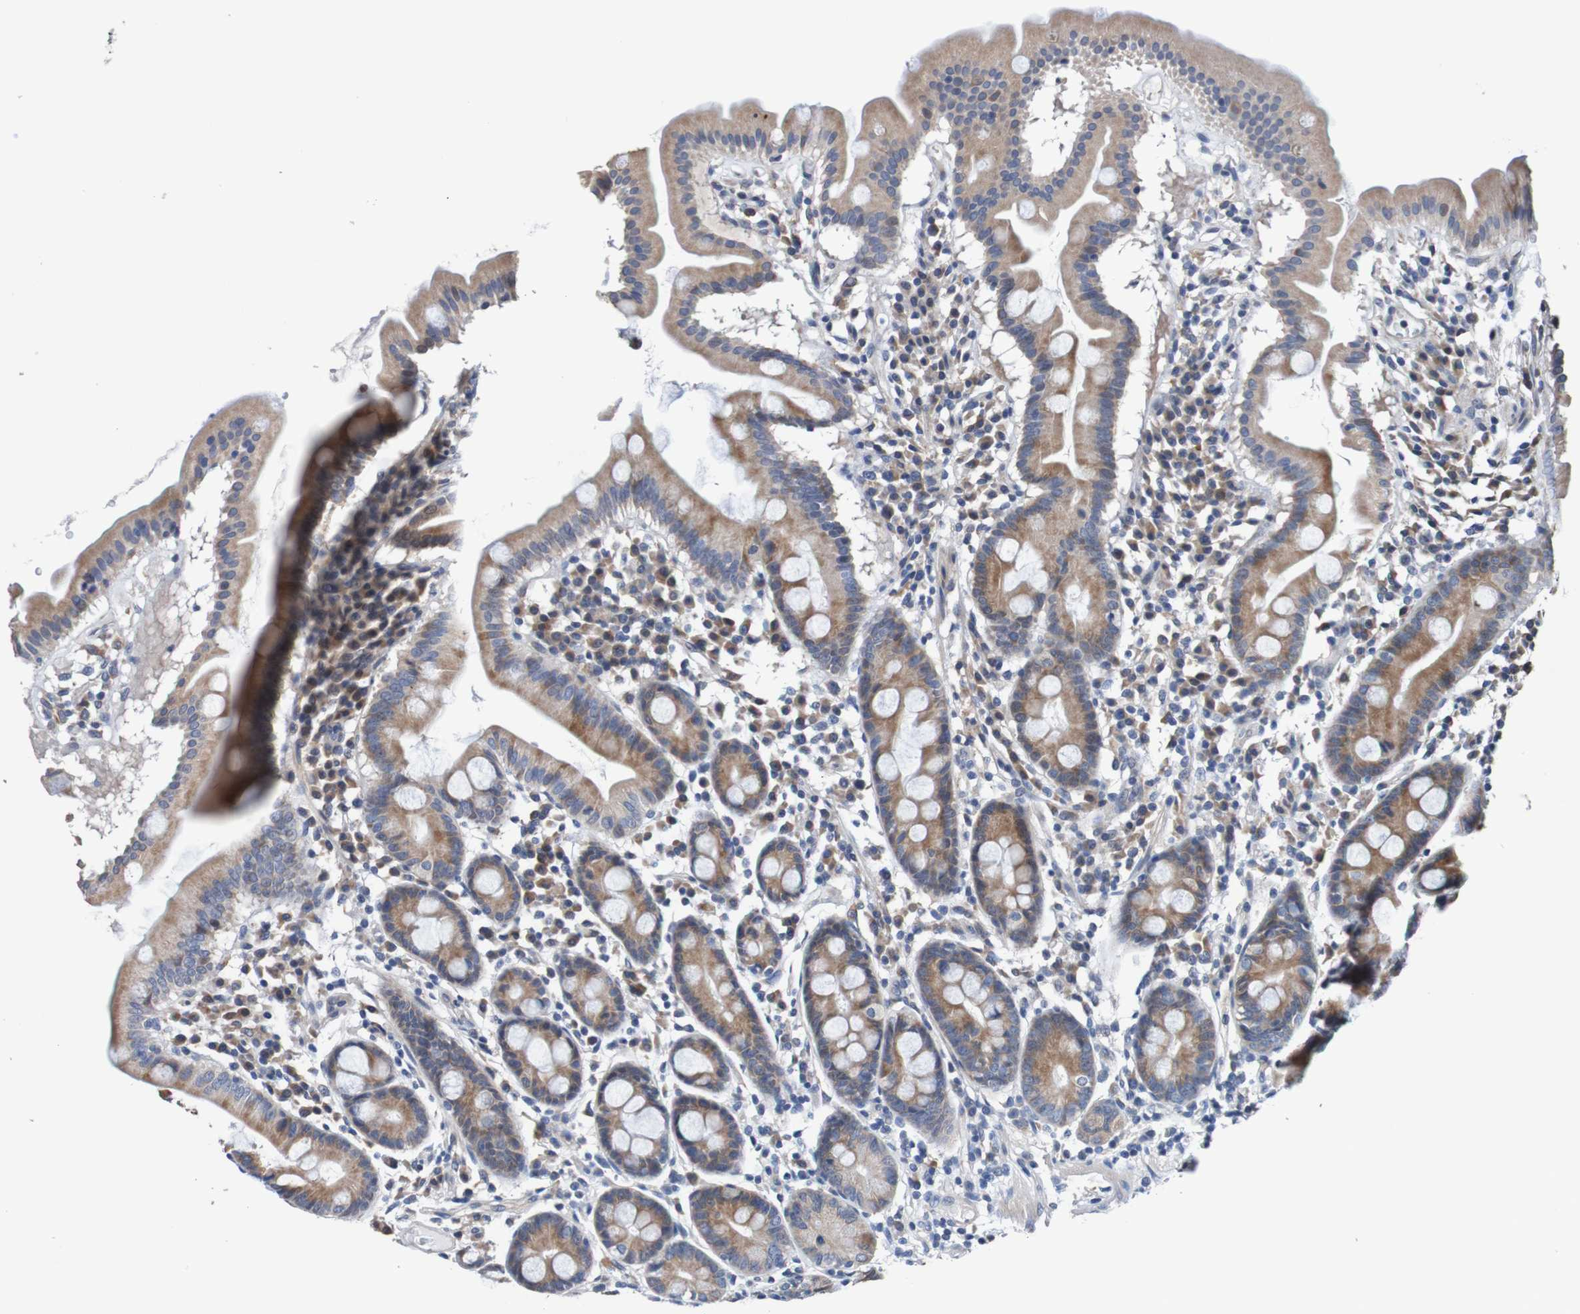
{"staining": {"intensity": "moderate", "quantity": ">75%", "location": "cytoplasmic/membranous"}, "tissue": "duodenum", "cell_type": "Glandular cells", "image_type": "normal", "snomed": [{"axis": "morphology", "description": "Normal tissue, NOS"}, {"axis": "topography", "description": "Duodenum"}], "caption": "The immunohistochemical stain labels moderate cytoplasmic/membranous expression in glandular cells of unremarkable duodenum. The staining is performed using DAB brown chromogen to label protein expression. The nuclei are counter-stained blue using hematoxylin.", "gene": "FIBP", "patient": {"sex": "male", "age": 50}}